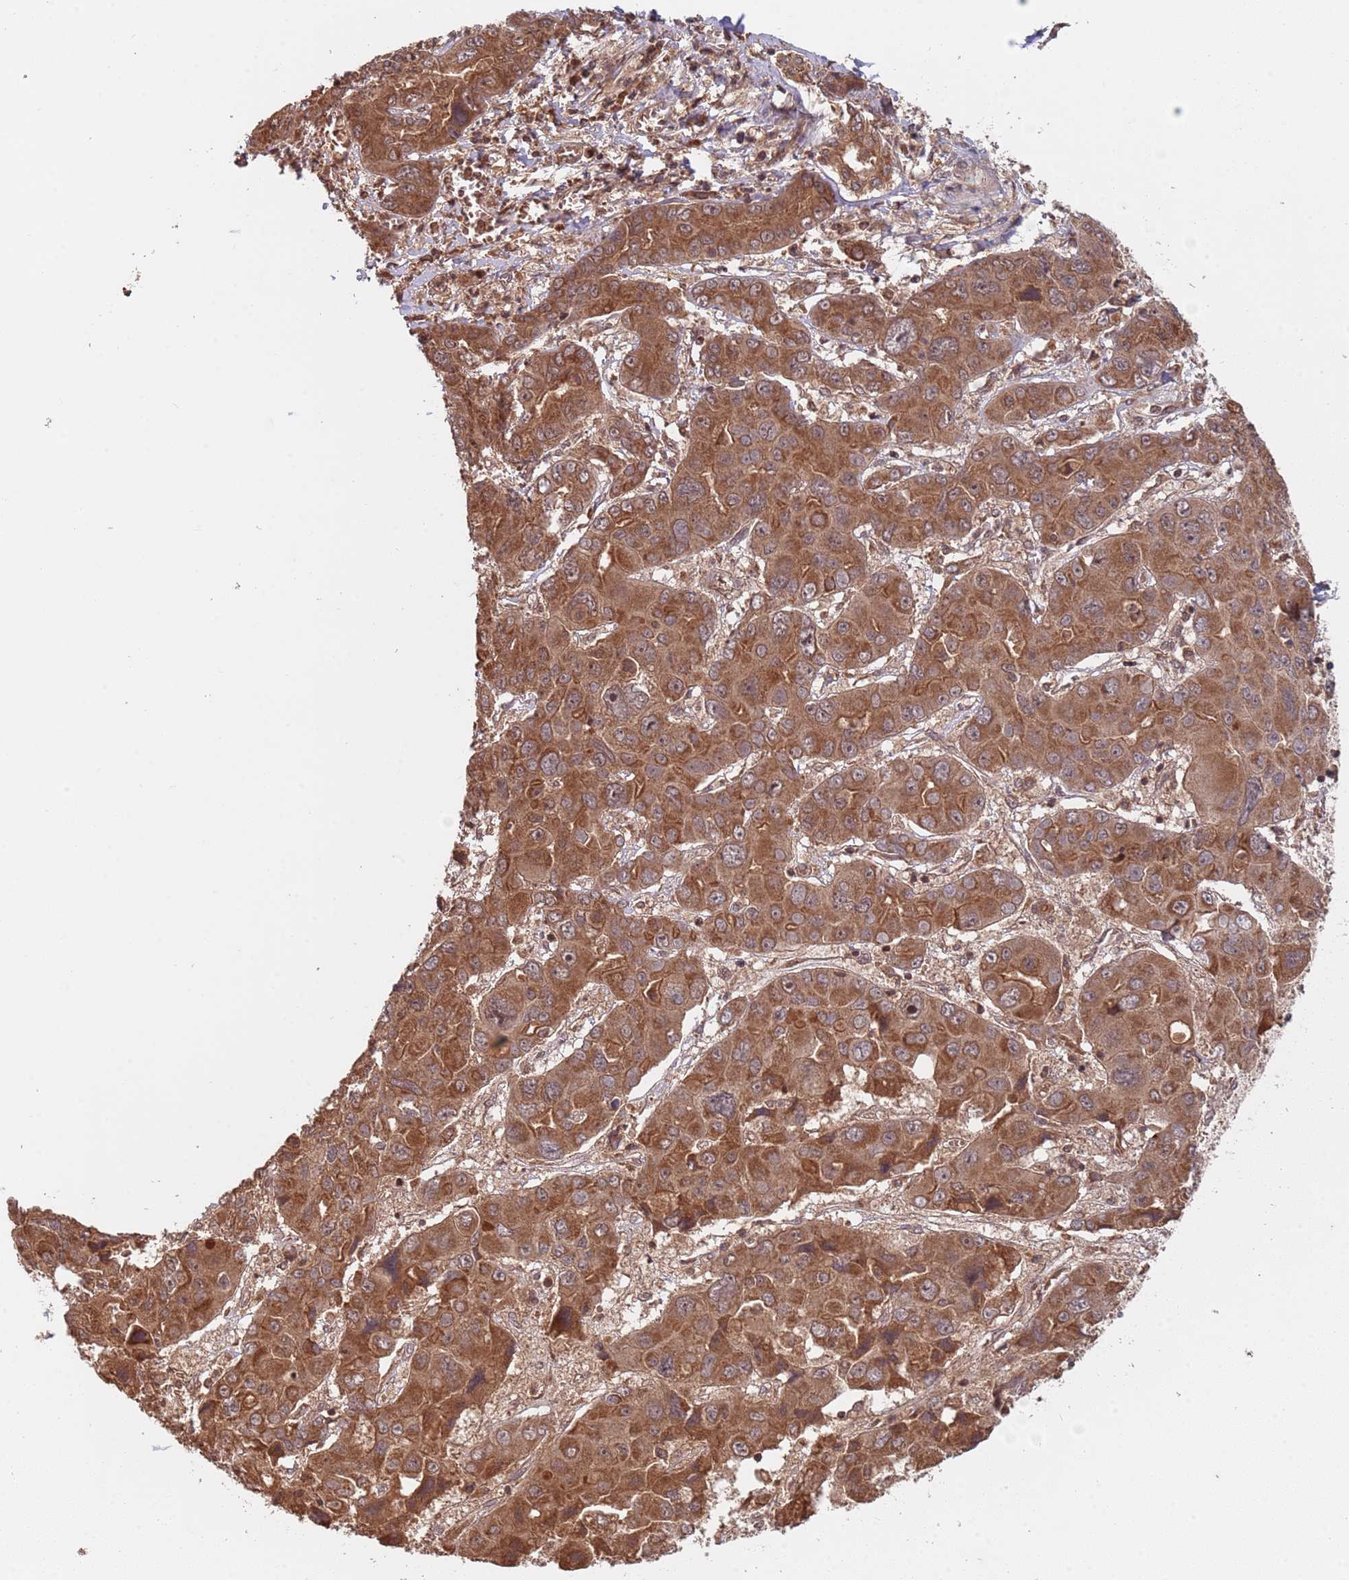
{"staining": {"intensity": "moderate", "quantity": ">75%", "location": "cytoplasmic/membranous,nuclear"}, "tissue": "liver cancer", "cell_type": "Tumor cells", "image_type": "cancer", "snomed": [{"axis": "morphology", "description": "Cholangiocarcinoma"}, {"axis": "topography", "description": "Liver"}], "caption": "Human liver cancer (cholangiocarcinoma) stained with a brown dye displays moderate cytoplasmic/membranous and nuclear positive staining in about >75% of tumor cells.", "gene": "ERI1", "patient": {"sex": "male", "age": 67}}